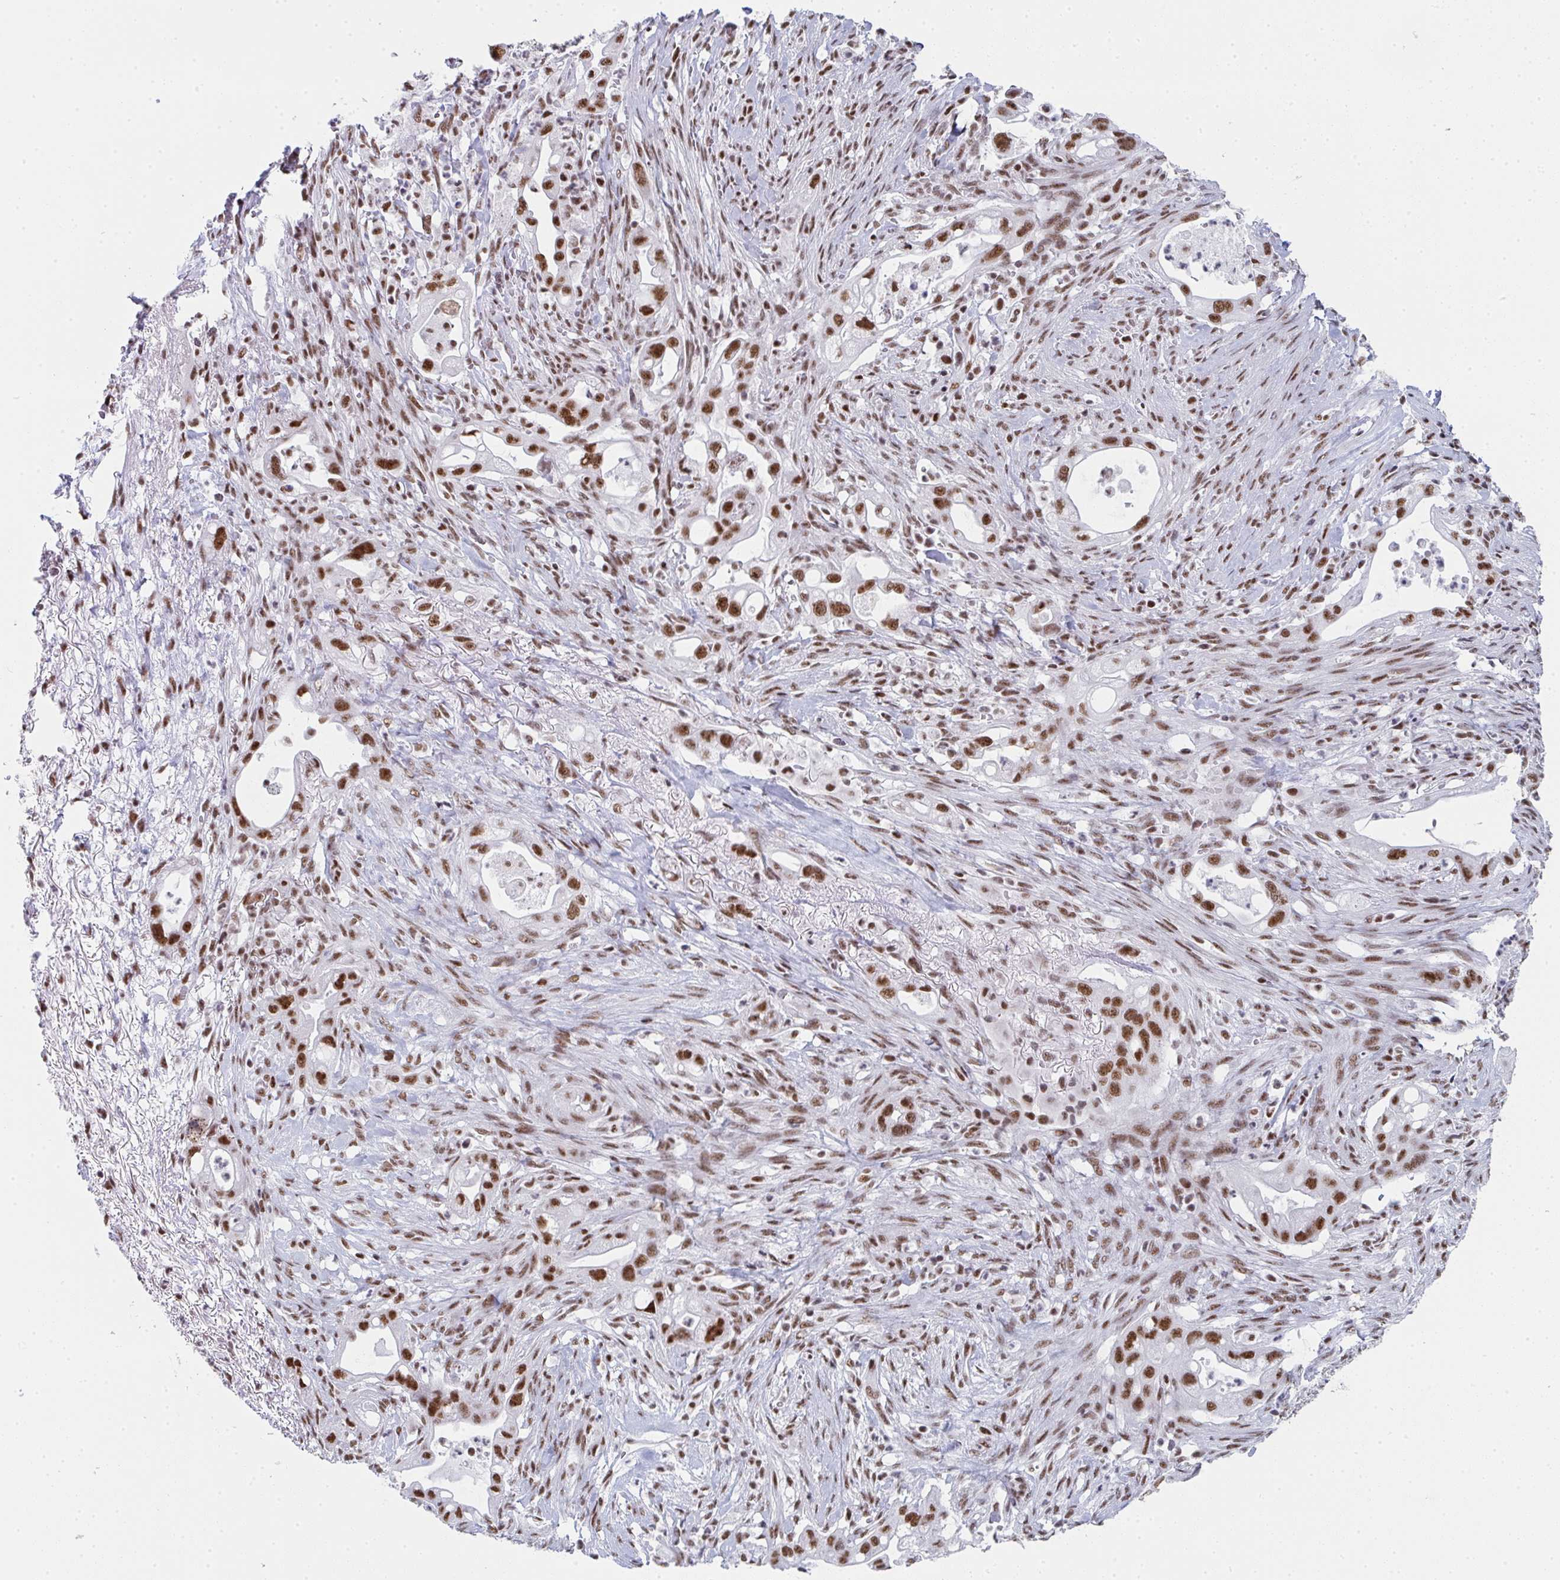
{"staining": {"intensity": "moderate", "quantity": ">75%", "location": "nuclear"}, "tissue": "pancreatic cancer", "cell_type": "Tumor cells", "image_type": "cancer", "snomed": [{"axis": "morphology", "description": "Adenocarcinoma, NOS"}, {"axis": "topography", "description": "Pancreas"}], "caption": "A micrograph of human pancreatic cancer stained for a protein demonstrates moderate nuclear brown staining in tumor cells. Ihc stains the protein of interest in brown and the nuclei are stained blue.", "gene": "SNRNP70", "patient": {"sex": "male", "age": 44}}